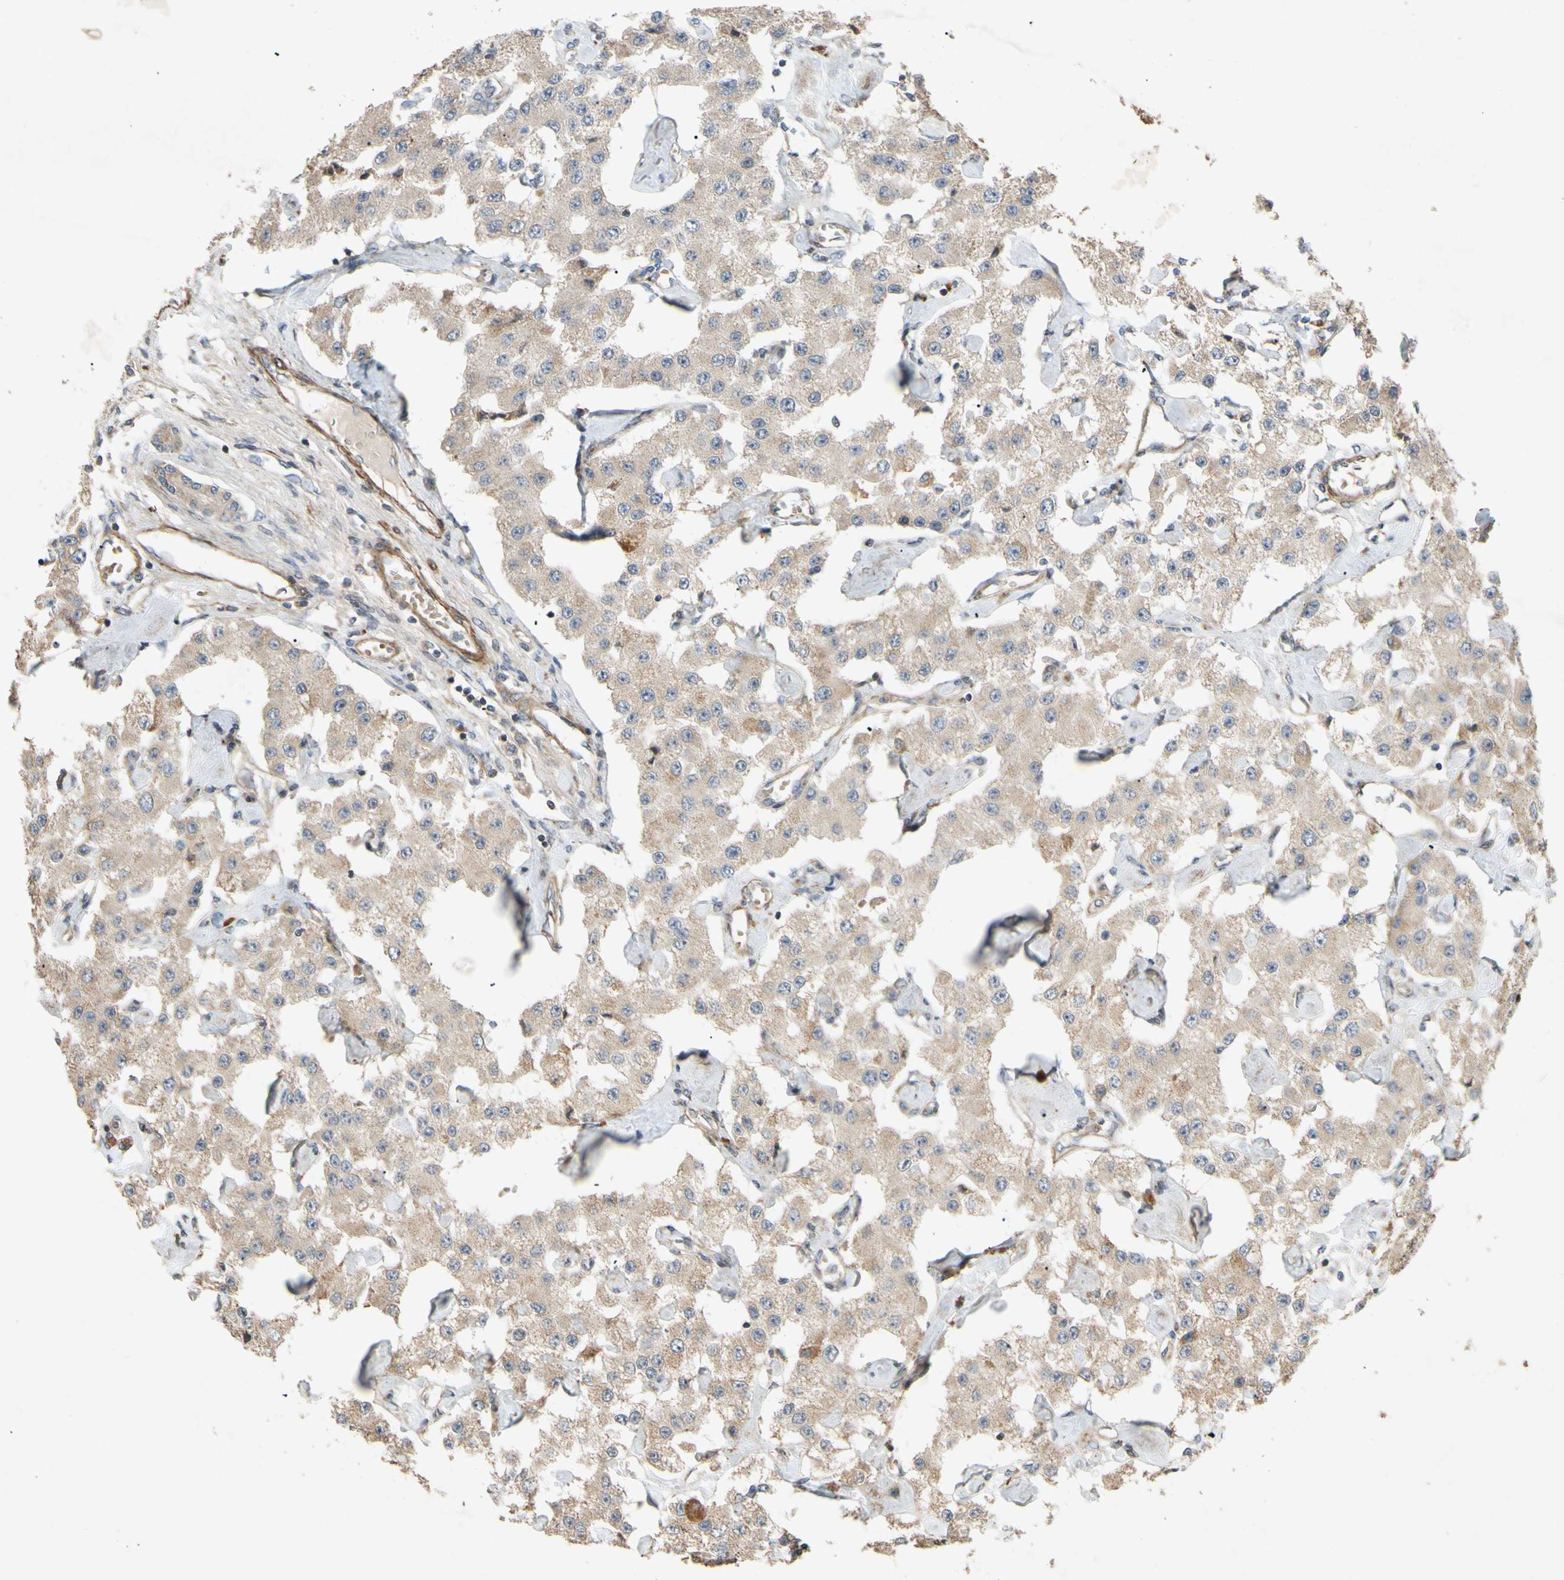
{"staining": {"intensity": "weak", "quantity": ">75%", "location": "cytoplasmic/membranous"}, "tissue": "carcinoid", "cell_type": "Tumor cells", "image_type": "cancer", "snomed": [{"axis": "morphology", "description": "Carcinoid, malignant, NOS"}, {"axis": "topography", "description": "Pancreas"}], "caption": "Immunohistochemical staining of human carcinoid exhibits low levels of weak cytoplasmic/membranous expression in approximately >75% of tumor cells. The protein of interest is stained brown, and the nuclei are stained in blue (DAB (3,3'-diaminobenzidine) IHC with brightfield microscopy, high magnification).", "gene": "PARD6A", "patient": {"sex": "male", "age": 41}}